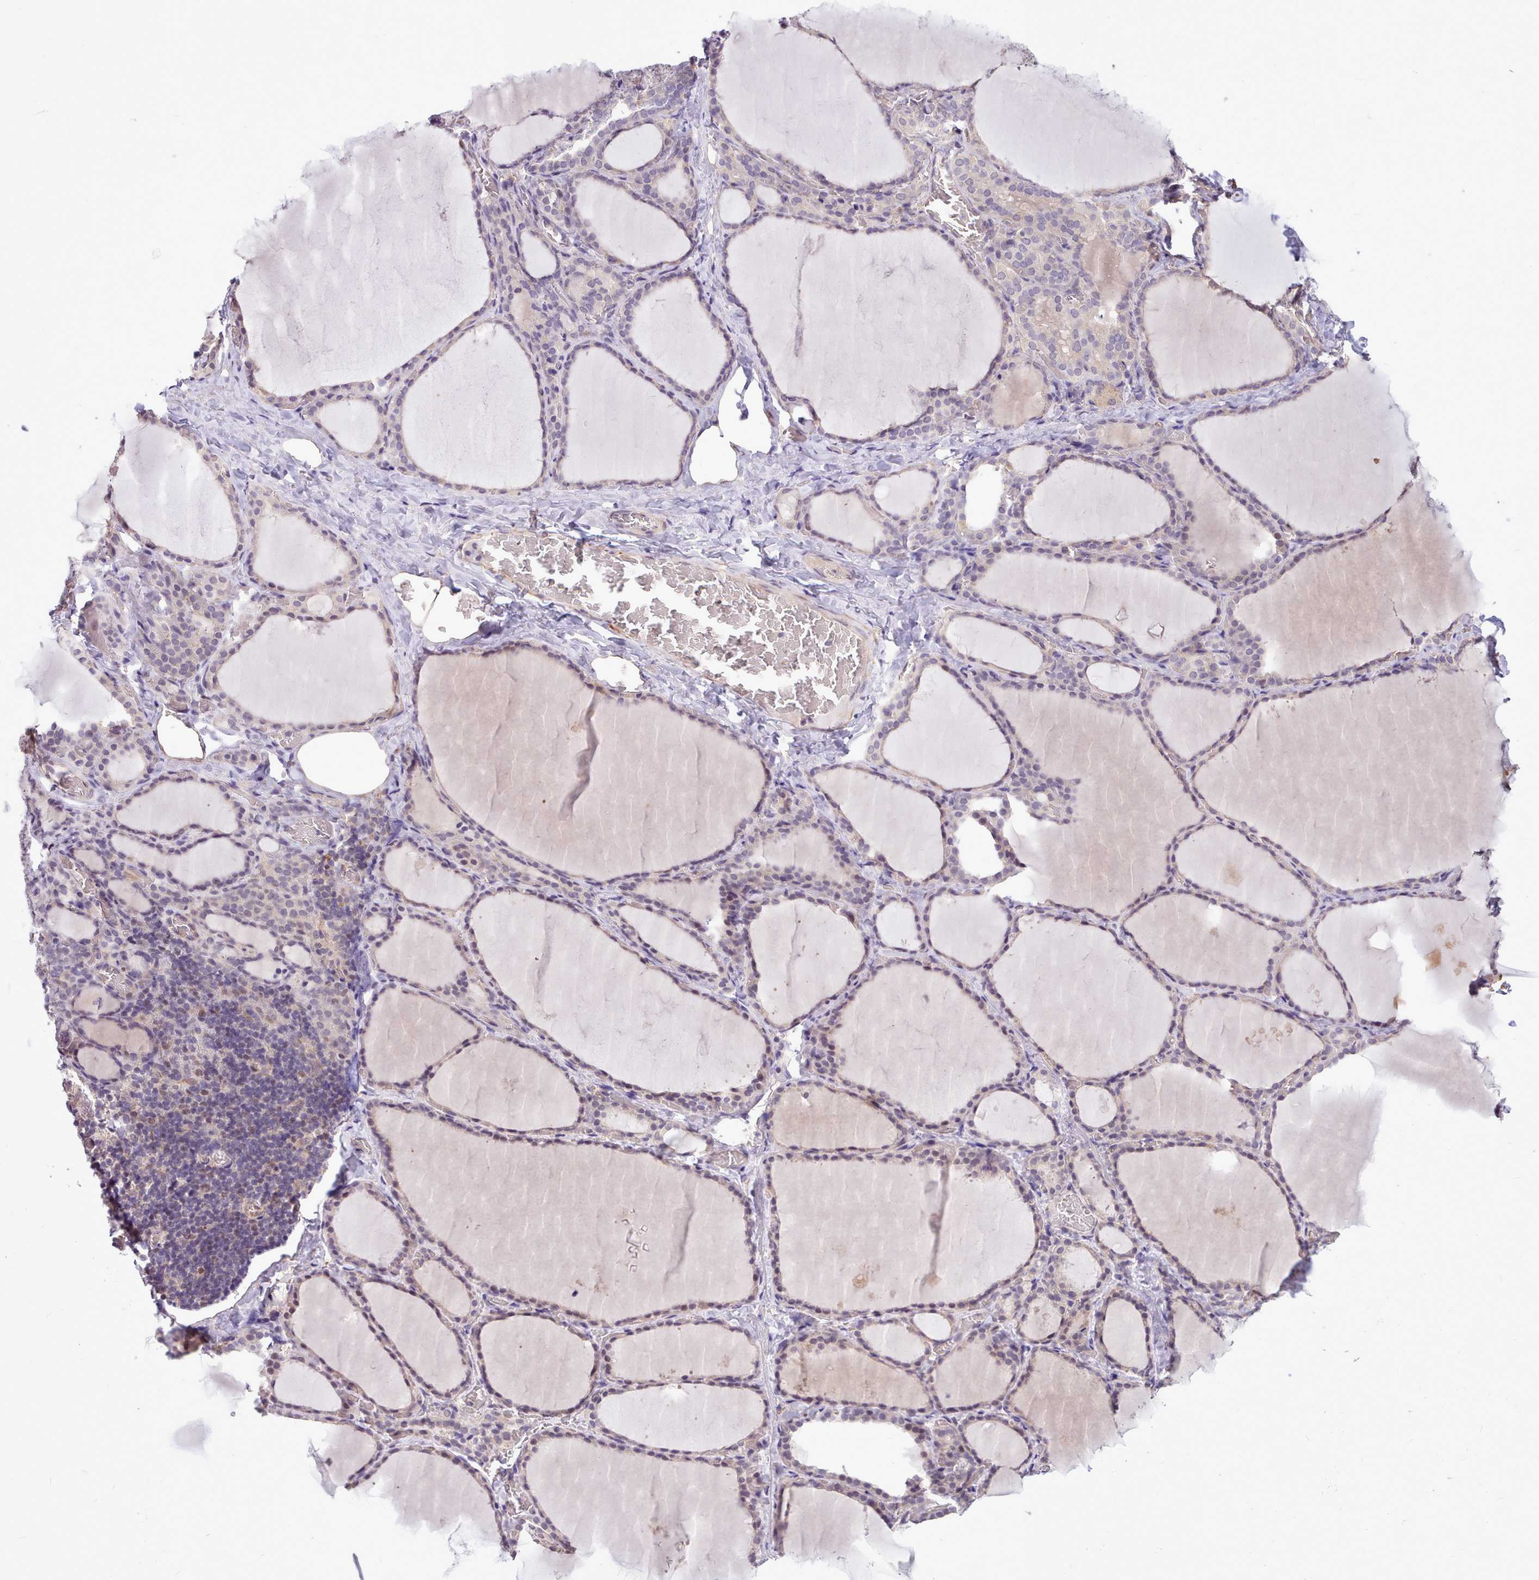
{"staining": {"intensity": "moderate", "quantity": "<25%", "location": "nuclear"}, "tissue": "thyroid gland", "cell_type": "Glandular cells", "image_type": "normal", "snomed": [{"axis": "morphology", "description": "Normal tissue, NOS"}, {"axis": "topography", "description": "Thyroid gland"}], "caption": "About <25% of glandular cells in benign thyroid gland reveal moderate nuclear protein staining as visualized by brown immunohistochemical staining.", "gene": "ZNF607", "patient": {"sex": "female", "age": 39}}